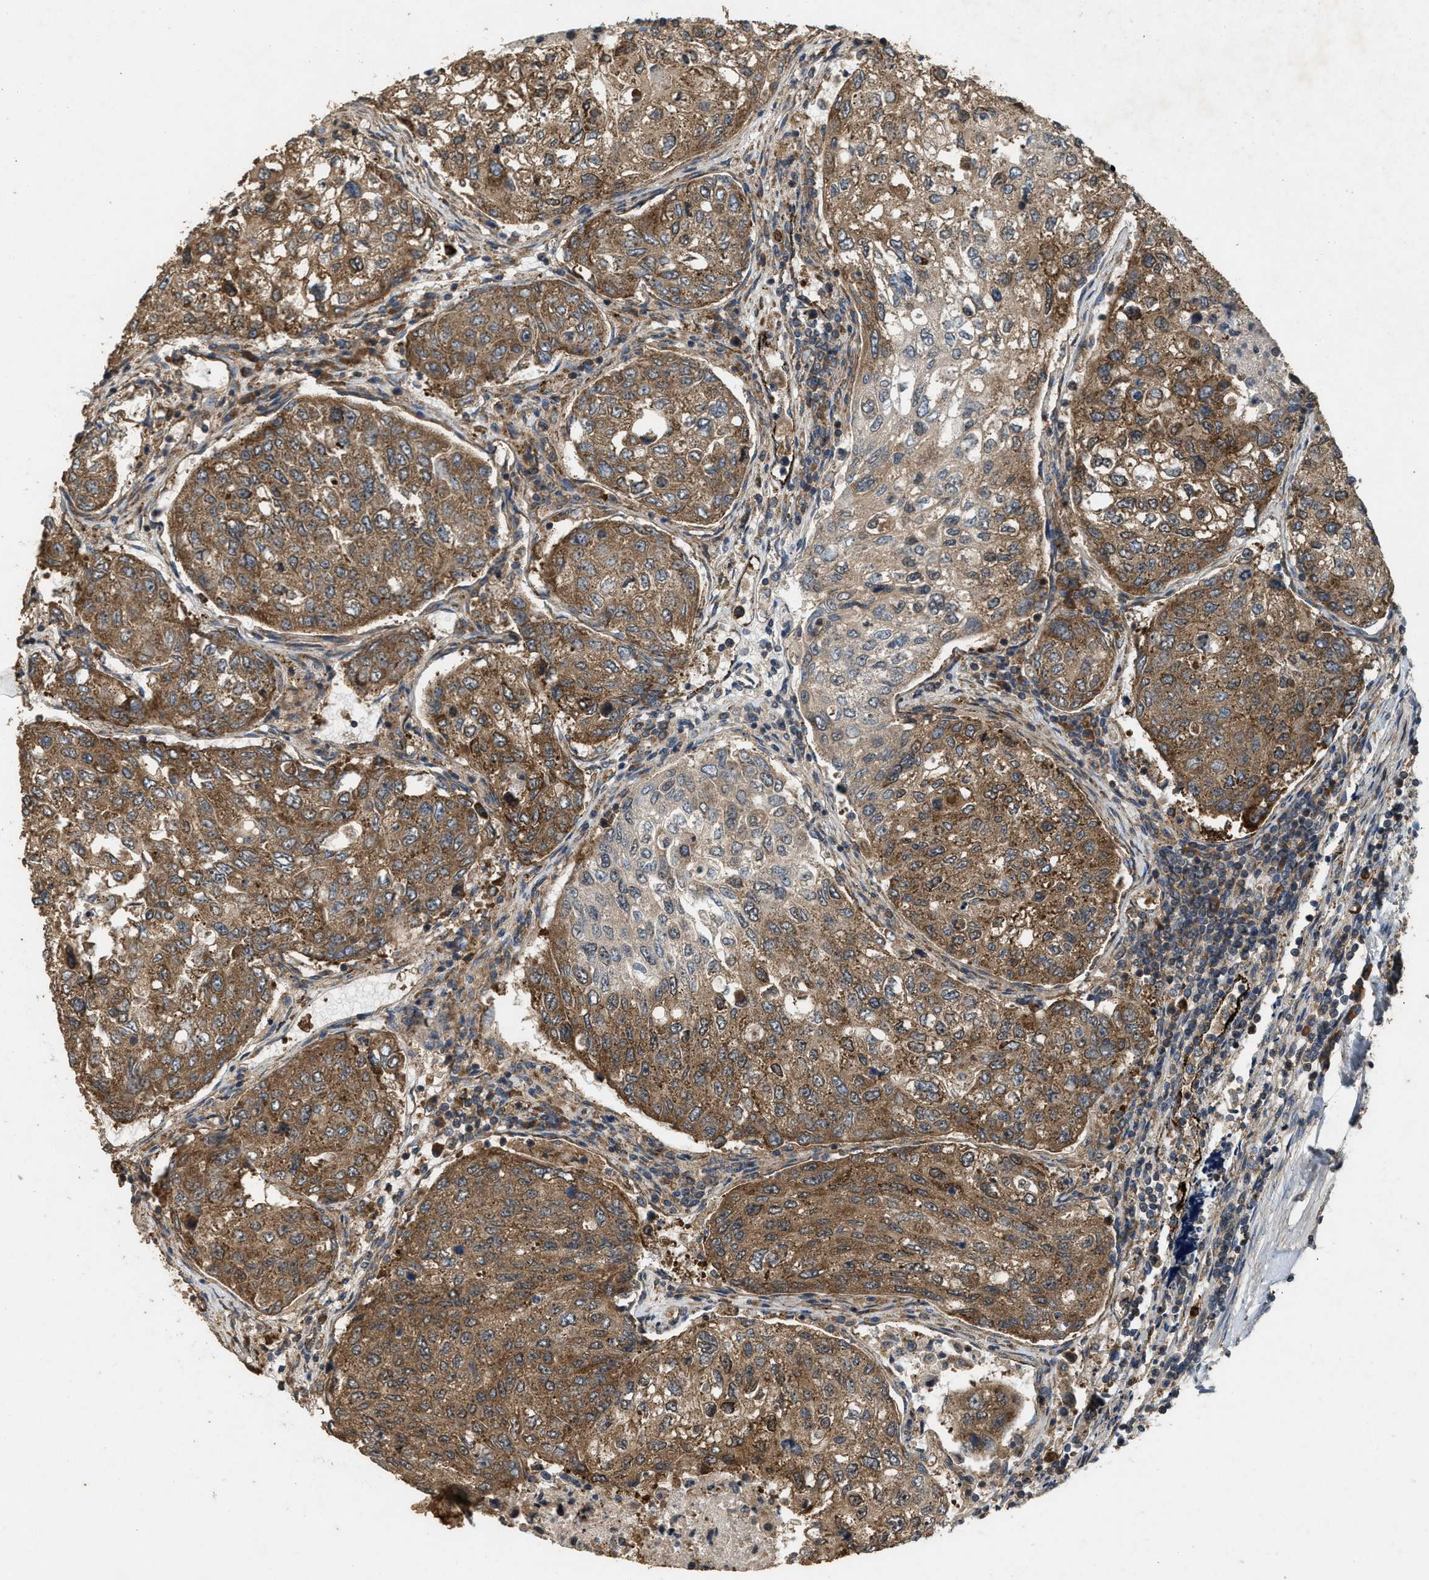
{"staining": {"intensity": "moderate", "quantity": ">75%", "location": "cytoplasmic/membranous"}, "tissue": "urothelial cancer", "cell_type": "Tumor cells", "image_type": "cancer", "snomed": [{"axis": "morphology", "description": "Urothelial carcinoma, High grade"}, {"axis": "topography", "description": "Lymph node"}, {"axis": "topography", "description": "Urinary bladder"}], "caption": "Human urothelial carcinoma (high-grade) stained for a protein (brown) reveals moderate cytoplasmic/membranous positive expression in about >75% of tumor cells.", "gene": "ARHGEF5", "patient": {"sex": "male", "age": 51}}